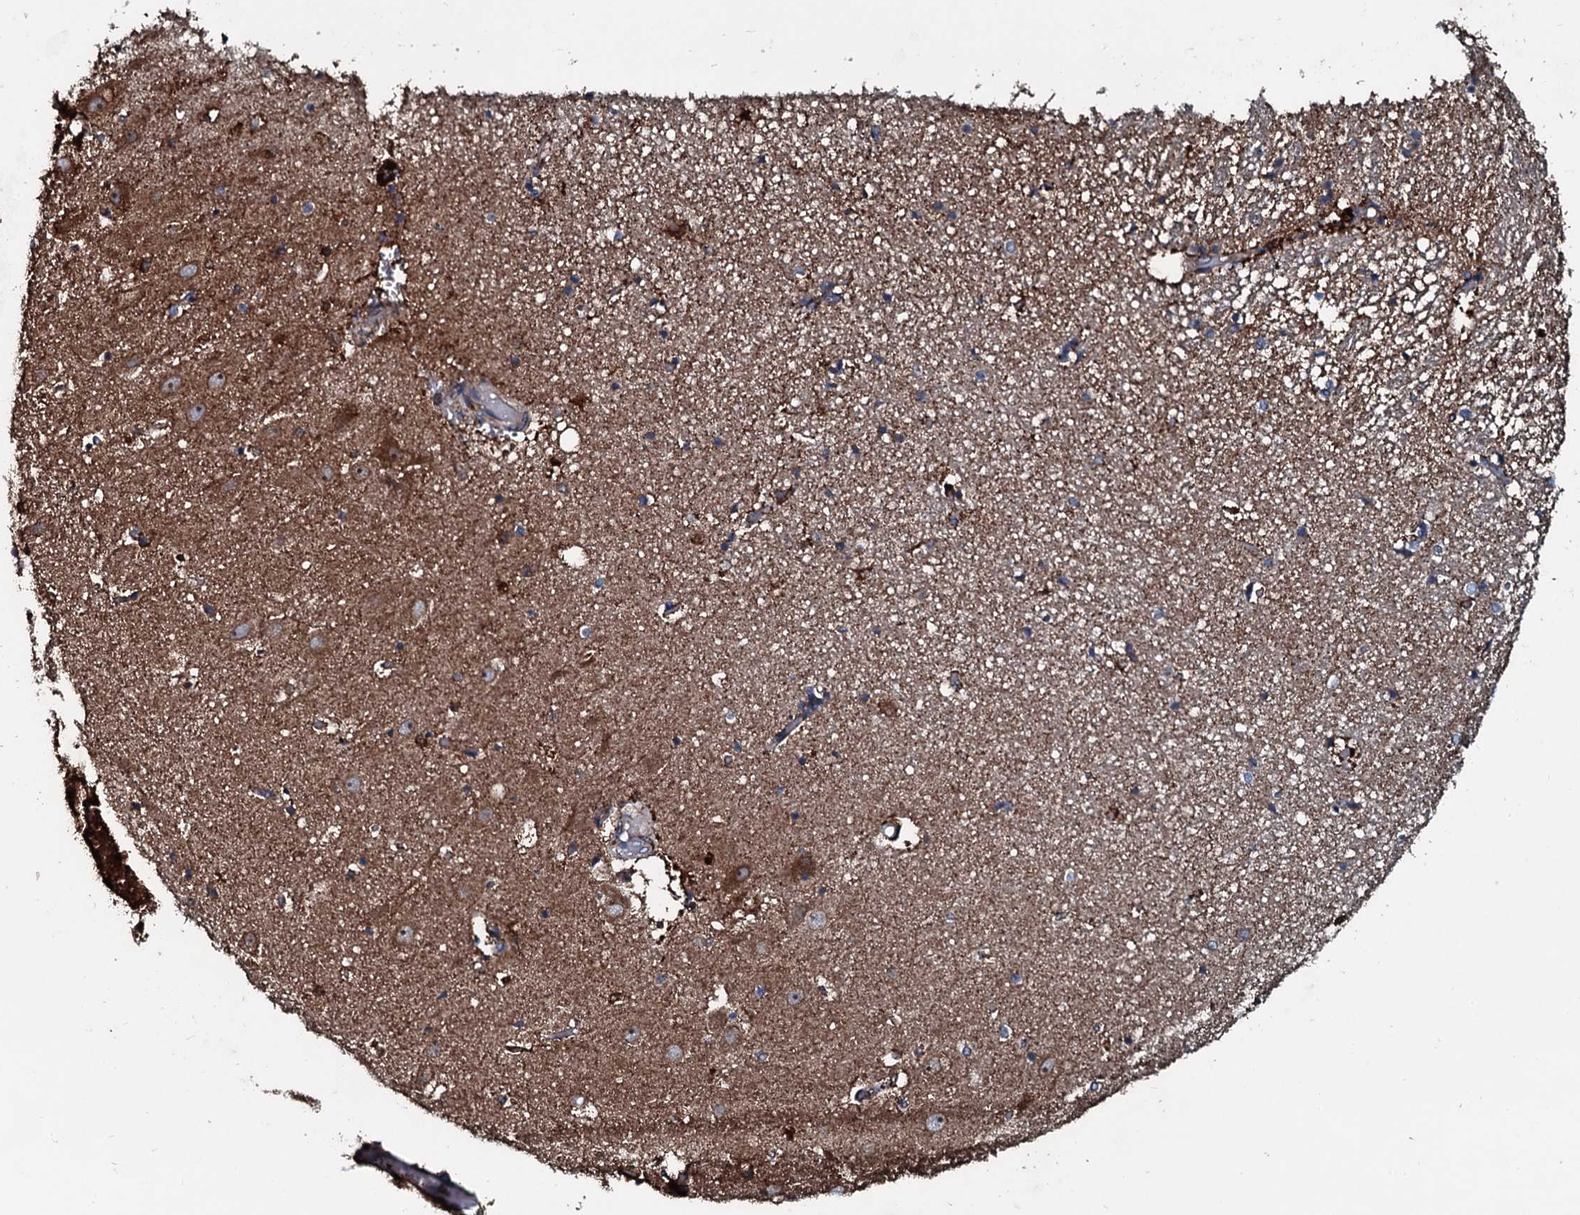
{"staining": {"intensity": "moderate", "quantity": "<25%", "location": "cytoplasmic/membranous"}, "tissue": "hippocampus", "cell_type": "Glial cells", "image_type": "normal", "snomed": [{"axis": "morphology", "description": "Normal tissue, NOS"}, {"axis": "topography", "description": "Hippocampus"}], "caption": "IHC (DAB) staining of normal hippocampus reveals moderate cytoplasmic/membranous protein expression in approximately <25% of glial cells.", "gene": "ACSS3", "patient": {"sex": "female", "age": 52}}